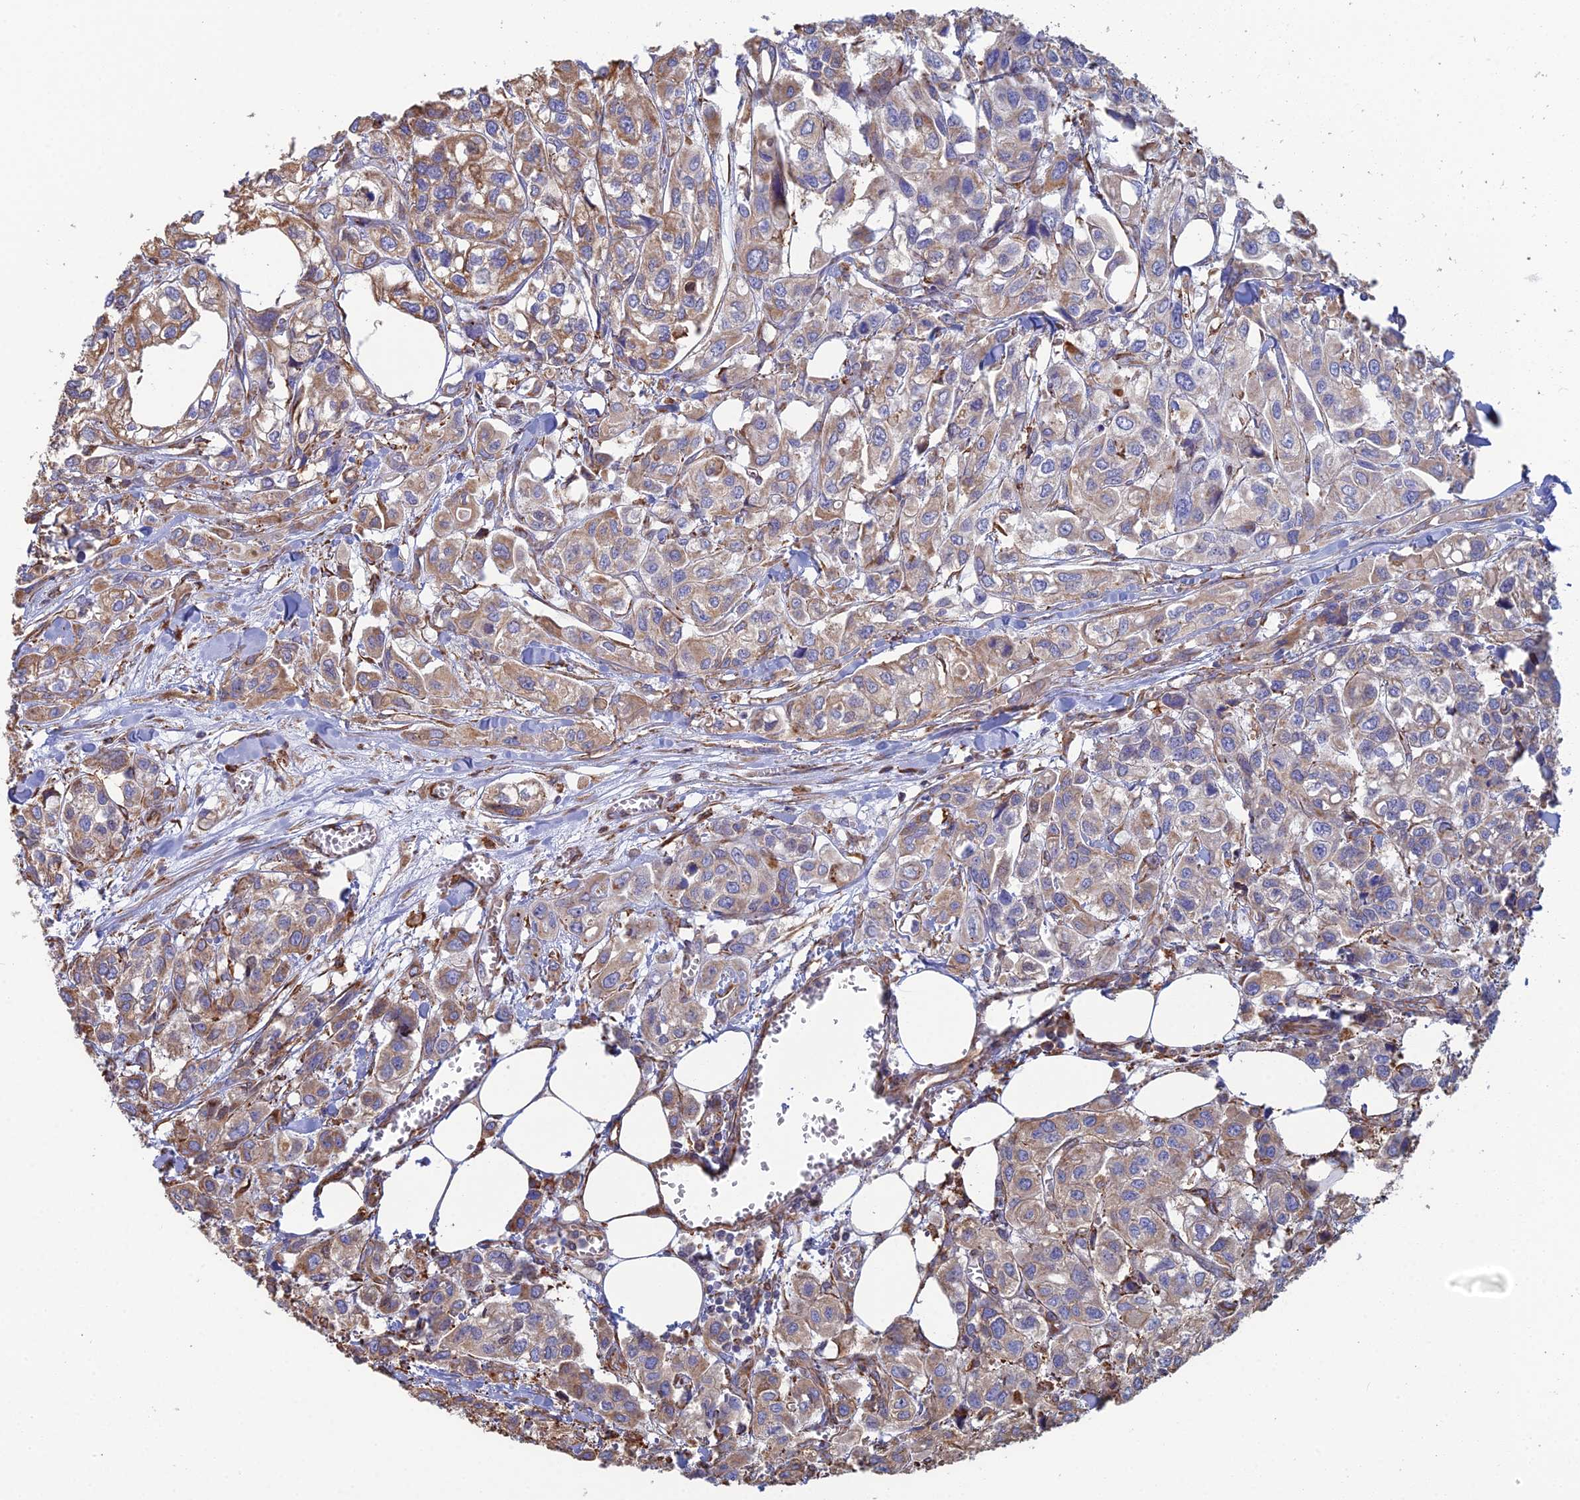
{"staining": {"intensity": "moderate", "quantity": "25%-75%", "location": "cytoplasmic/membranous"}, "tissue": "urothelial cancer", "cell_type": "Tumor cells", "image_type": "cancer", "snomed": [{"axis": "morphology", "description": "Urothelial carcinoma, High grade"}, {"axis": "topography", "description": "Urinary bladder"}], "caption": "IHC image of neoplastic tissue: urothelial cancer stained using immunohistochemistry (IHC) demonstrates medium levels of moderate protein expression localized specifically in the cytoplasmic/membranous of tumor cells, appearing as a cytoplasmic/membranous brown color.", "gene": "CLVS2", "patient": {"sex": "male", "age": 67}}